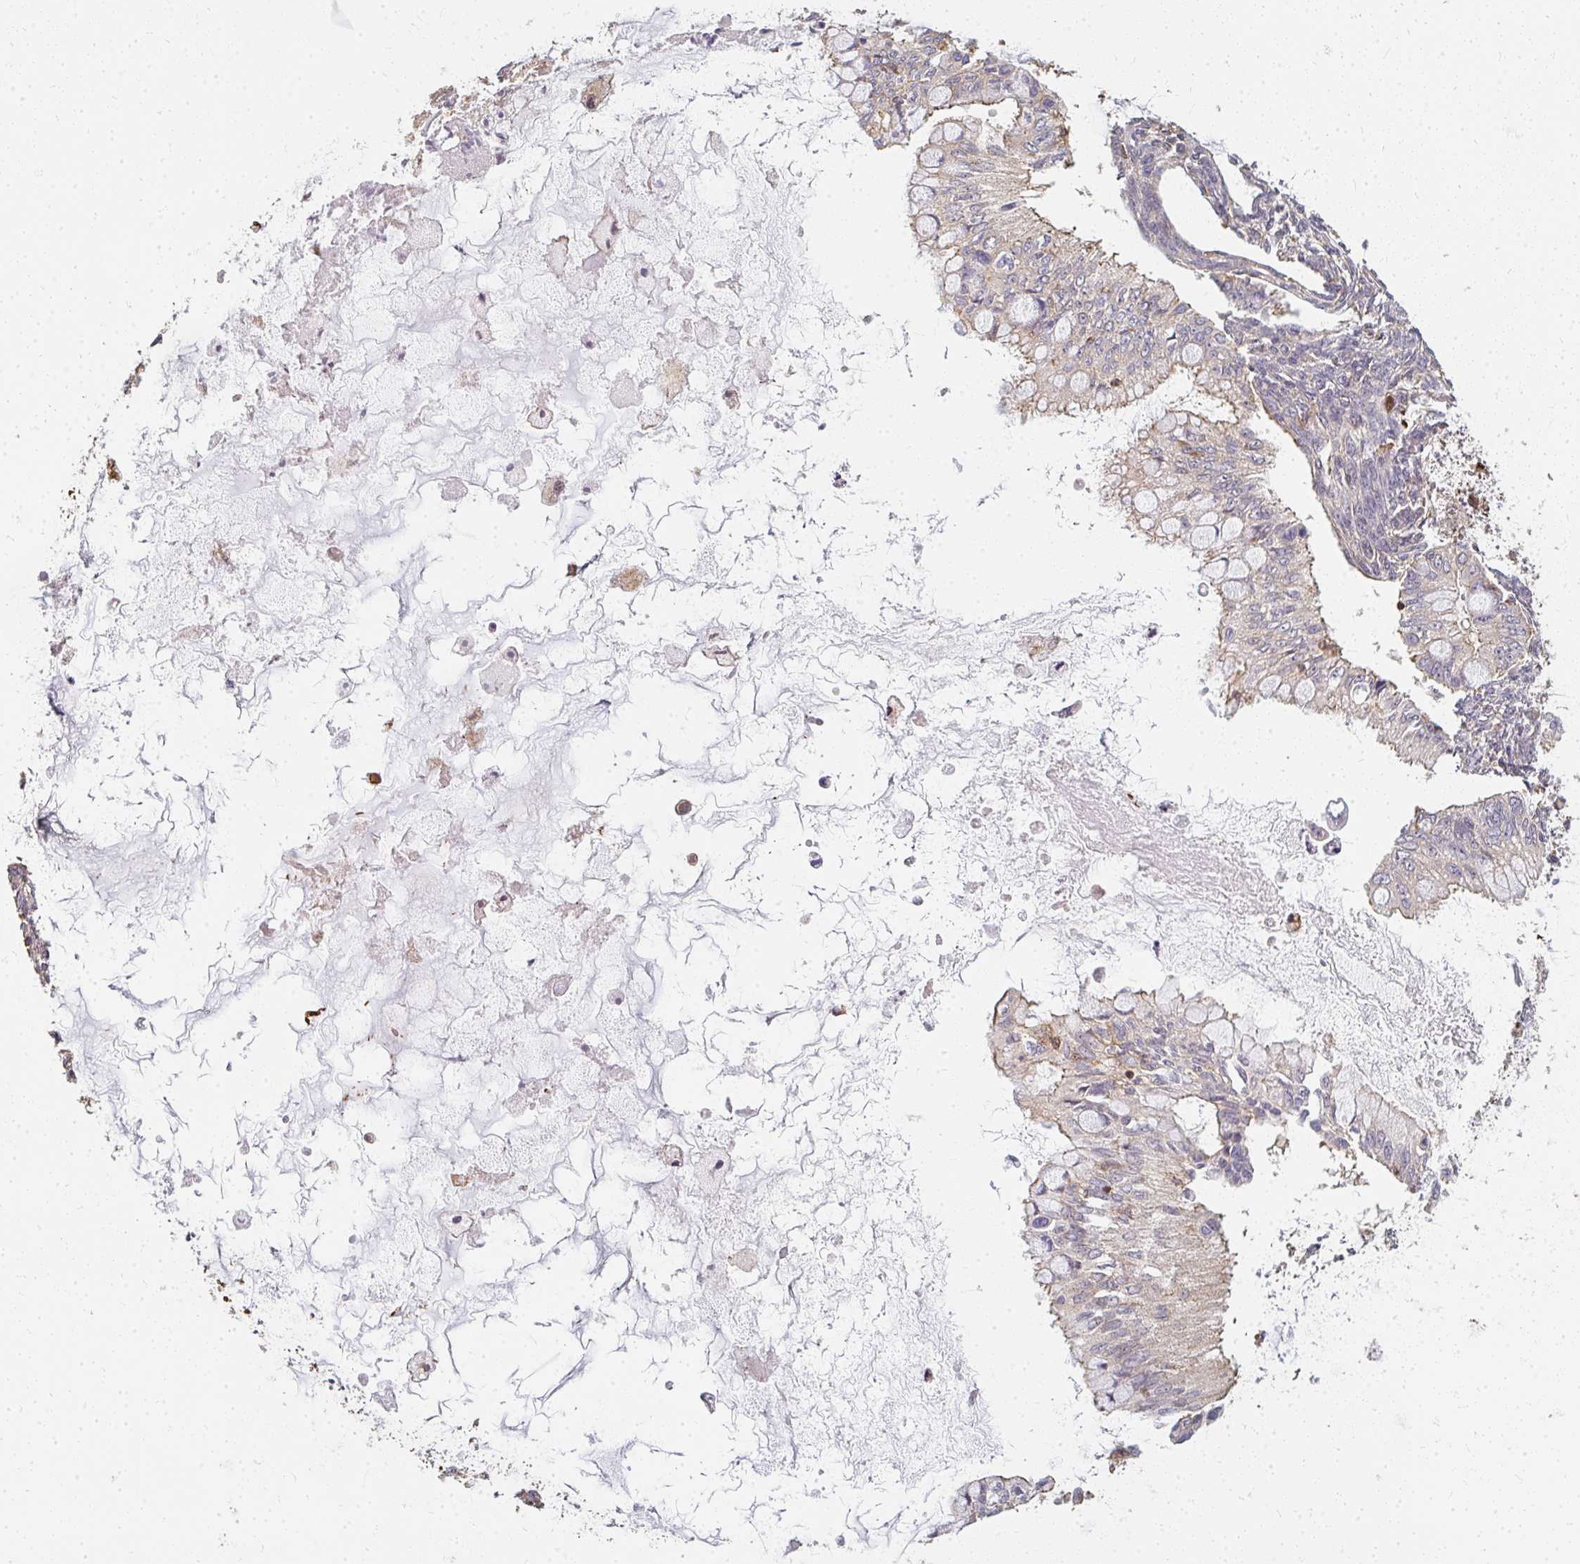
{"staining": {"intensity": "negative", "quantity": "none", "location": "none"}, "tissue": "ovarian cancer", "cell_type": "Tumor cells", "image_type": "cancer", "snomed": [{"axis": "morphology", "description": "Cystadenocarcinoma, mucinous, NOS"}, {"axis": "topography", "description": "Ovary"}], "caption": "This micrograph is of ovarian cancer stained with immunohistochemistry to label a protein in brown with the nuclei are counter-stained blue. There is no expression in tumor cells.", "gene": "CNTRL", "patient": {"sex": "female", "age": 34}}